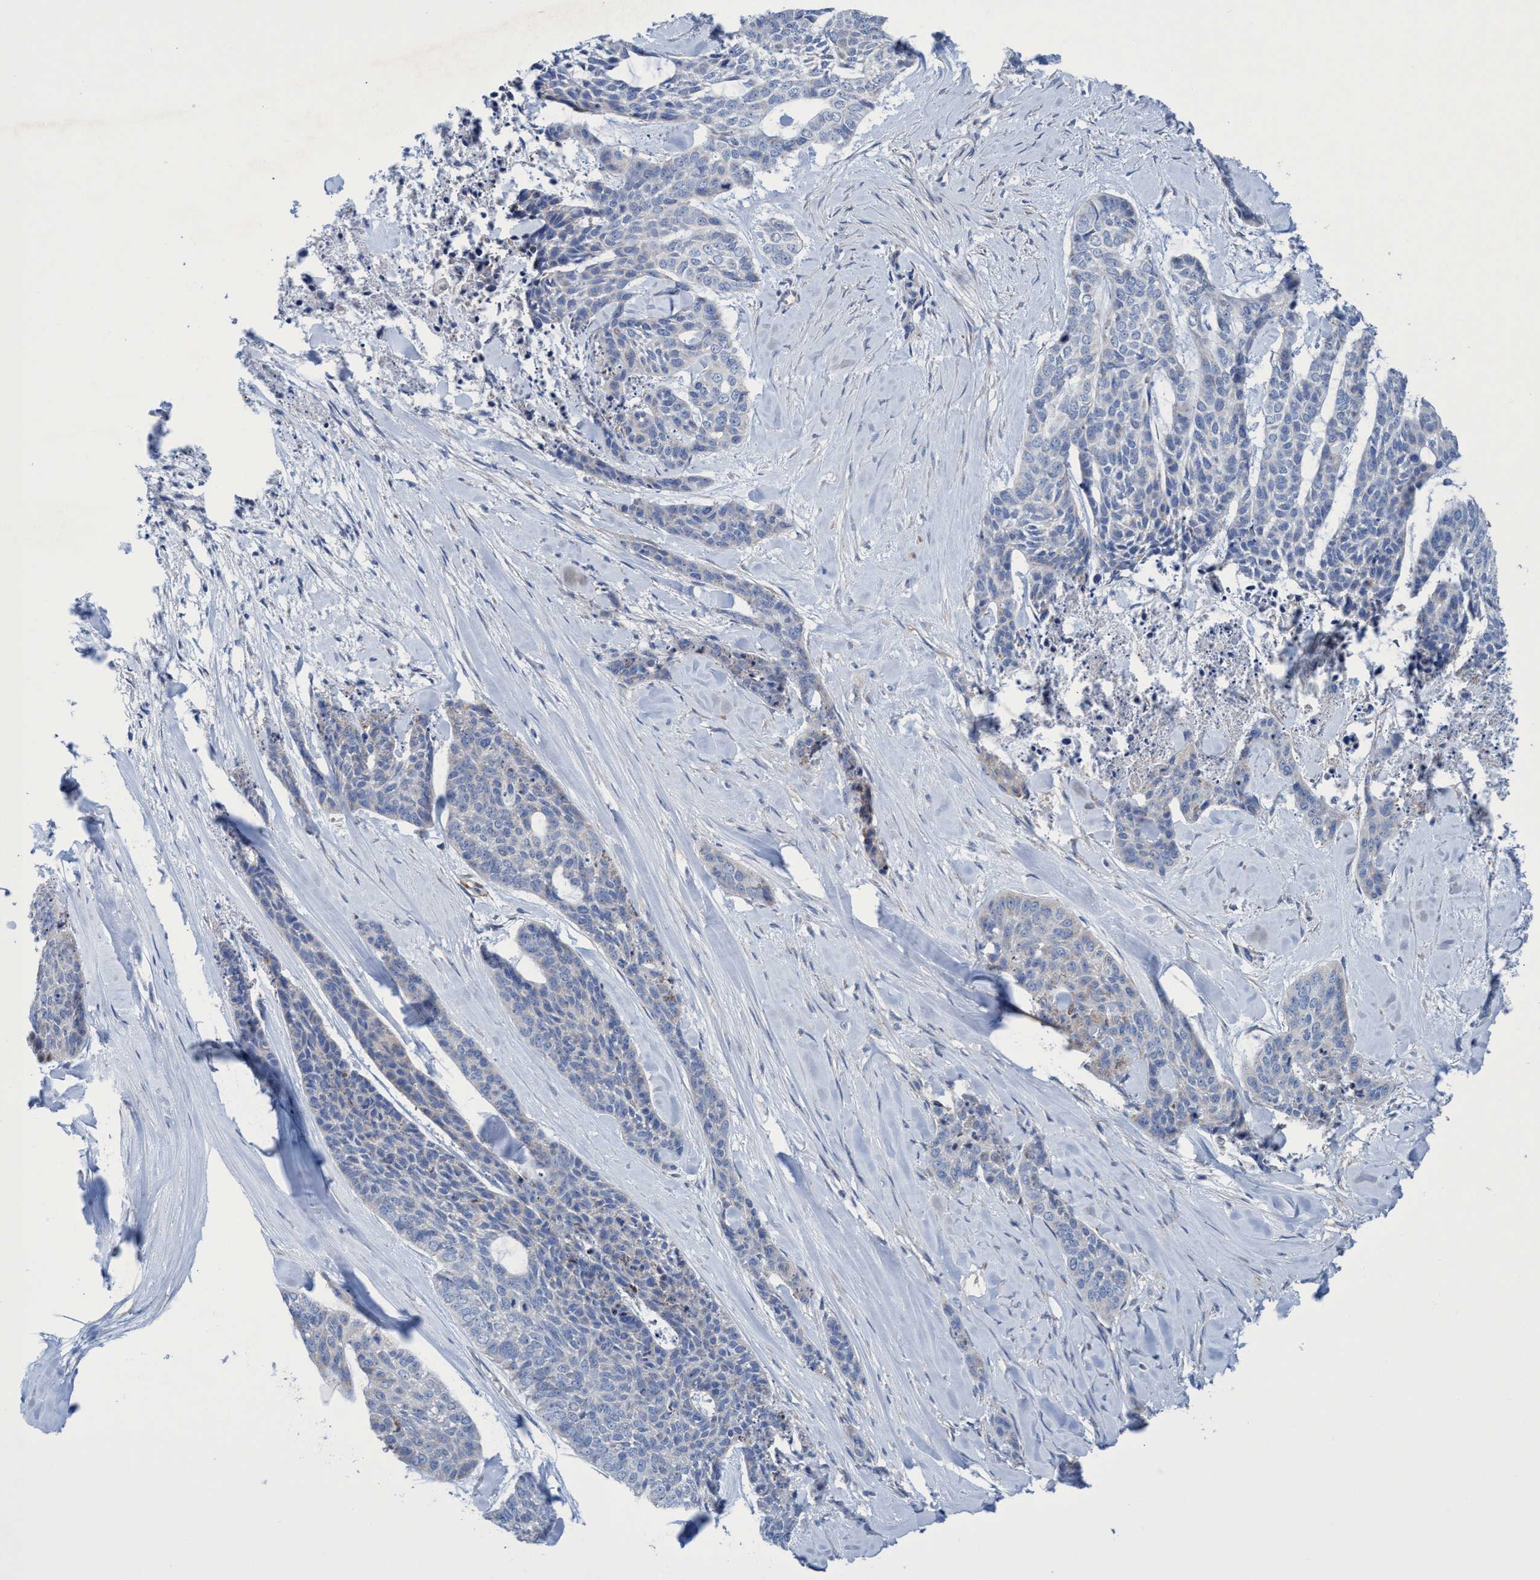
{"staining": {"intensity": "weak", "quantity": "25%-75%", "location": "cytoplasmic/membranous"}, "tissue": "skin cancer", "cell_type": "Tumor cells", "image_type": "cancer", "snomed": [{"axis": "morphology", "description": "Basal cell carcinoma"}, {"axis": "topography", "description": "Skin"}], "caption": "This is an image of IHC staining of skin basal cell carcinoma, which shows weak expression in the cytoplasmic/membranous of tumor cells.", "gene": "ZNF750", "patient": {"sex": "female", "age": 64}}